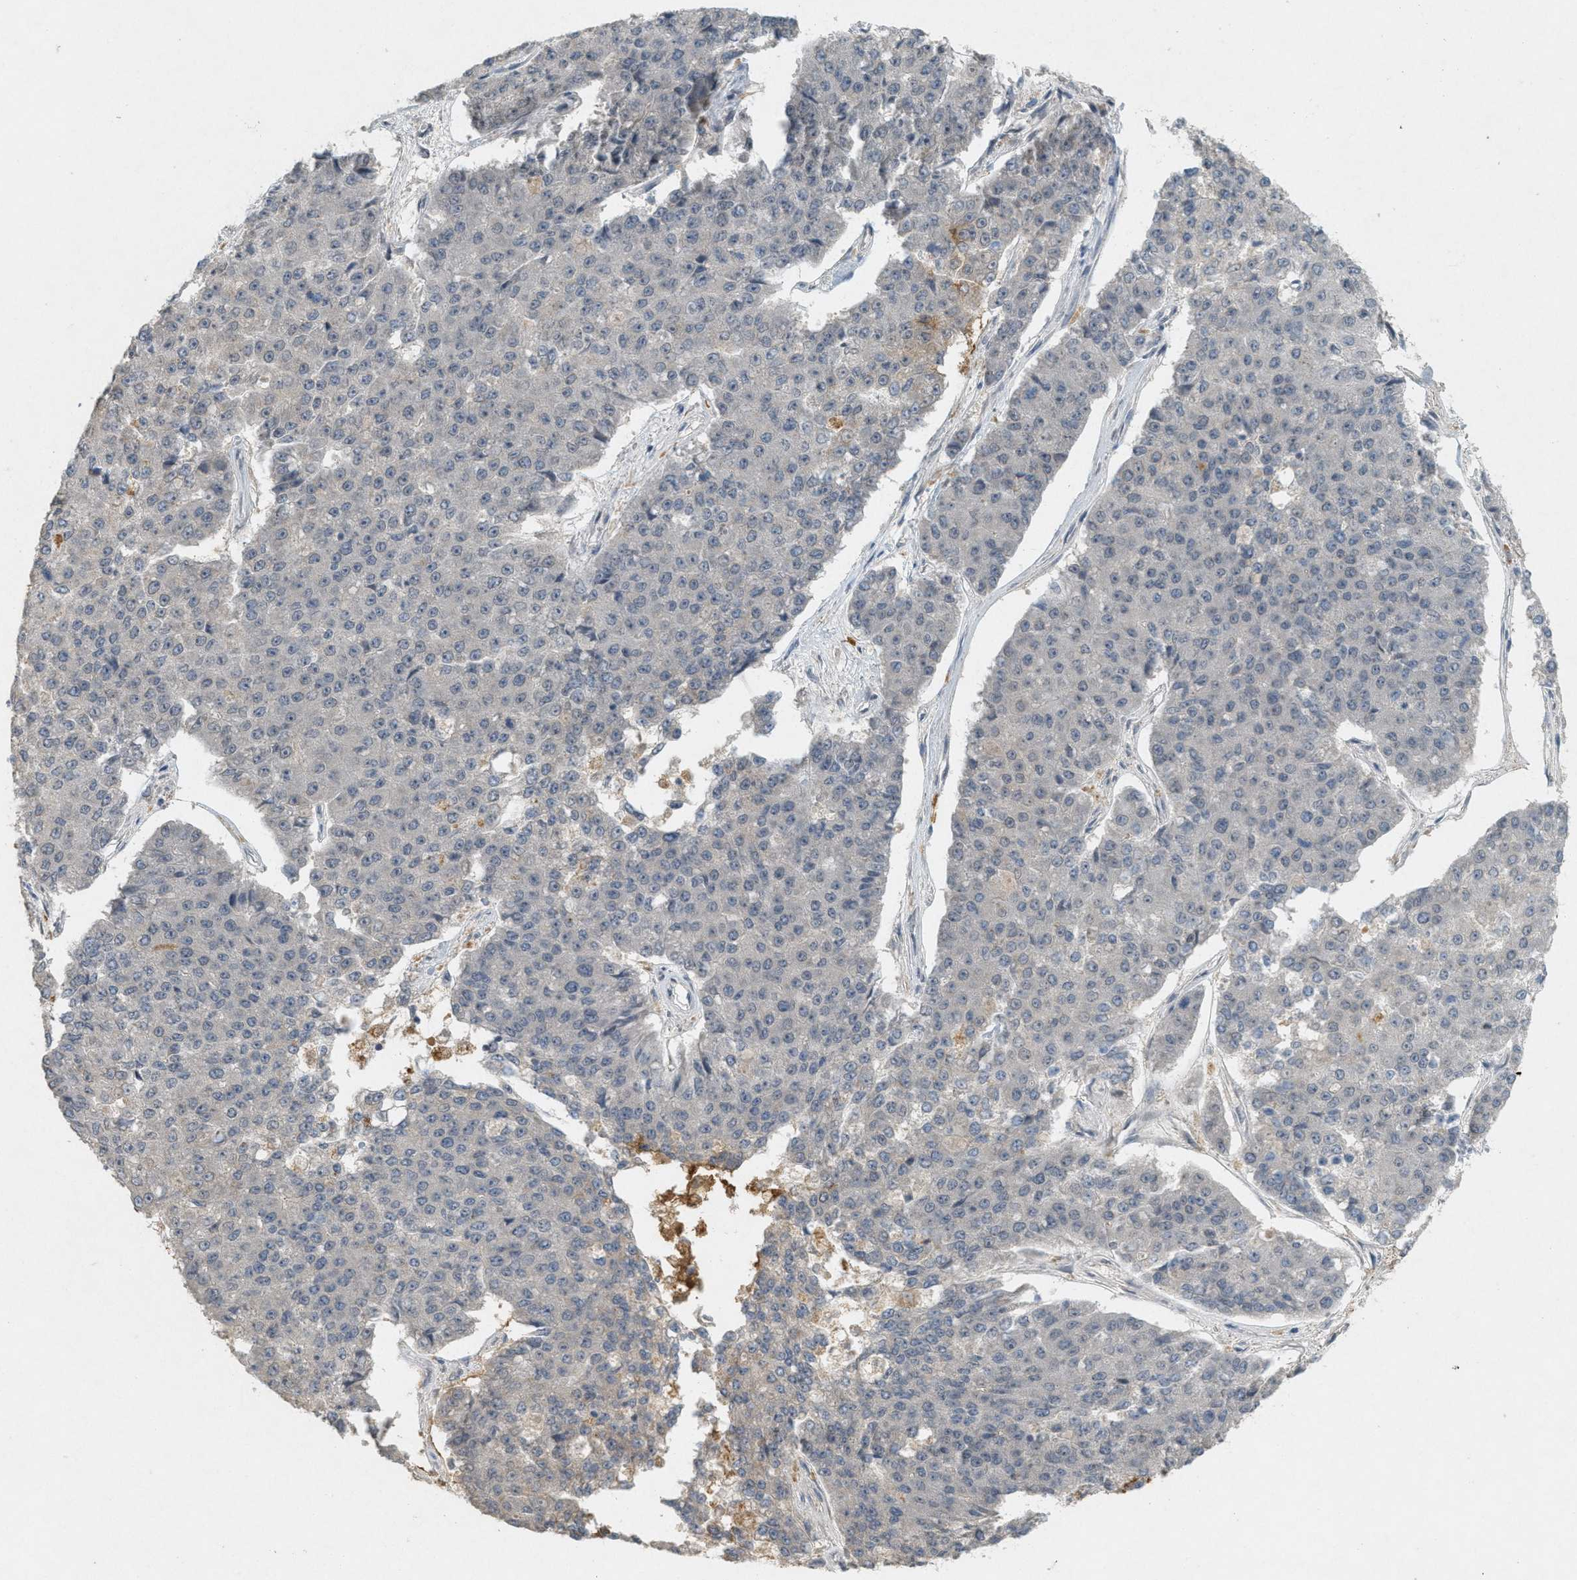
{"staining": {"intensity": "negative", "quantity": "none", "location": "none"}, "tissue": "pancreatic cancer", "cell_type": "Tumor cells", "image_type": "cancer", "snomed": [{"axis": "morphology", "description": "Adenocarcinoma, NOS"}, {"axis": "topography", "description": "Pancreas"}], "caption": "Immunohistochemistry histopathology image of pancreatic adenocarcinoma stained for a protein (brown), which exhibits no positivity in tumor cells. (DAB immunohistochemistry with hematoxylin counter stain).", "gene": "ABHD6", "patient": {"sex": "male", "age": 50}}